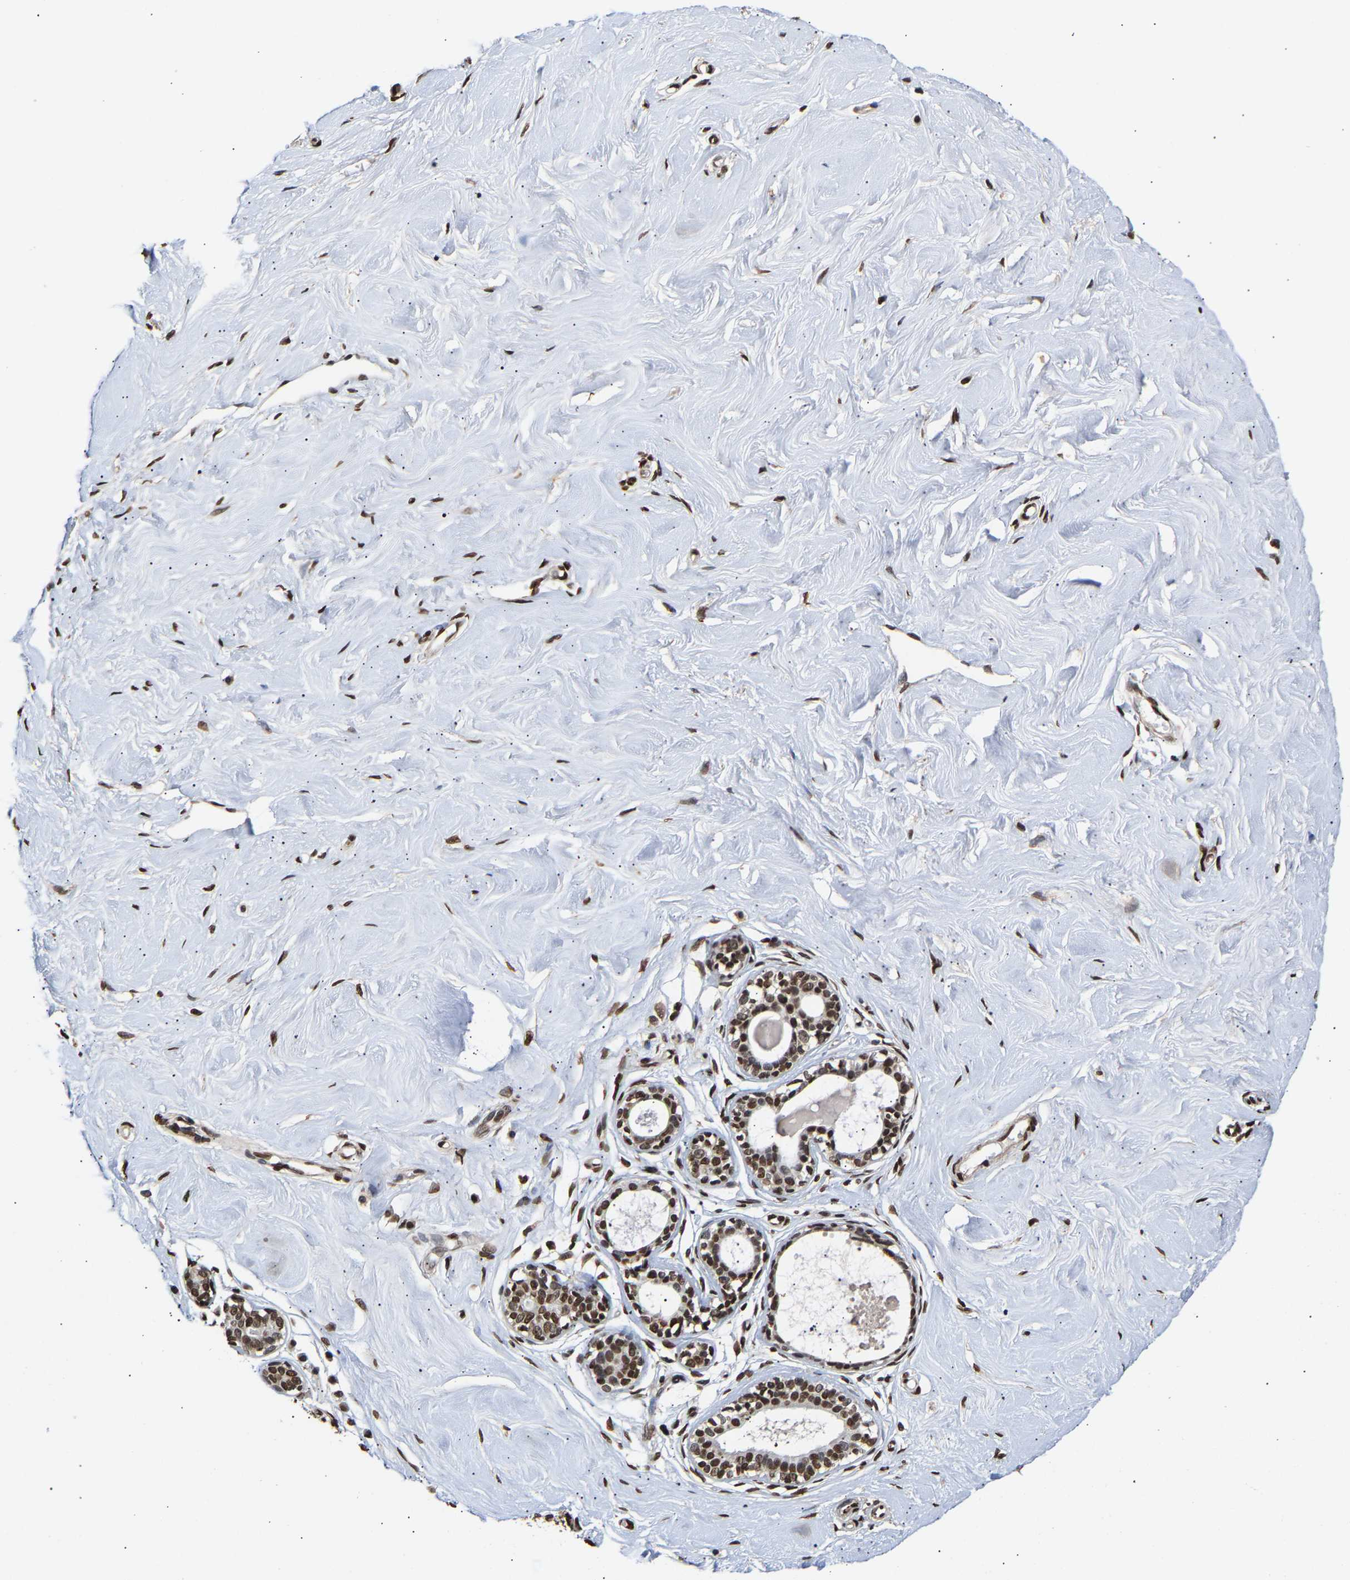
{"staining": {"intensity": "strong", "quantity": ">75%", "location": "nuclear"}, "tissue": "breast", "cell_type": "Adipocytes", "image_type": "normal", "snomed": [{"axis": "morphology", "description": "Normal tissue, NOS"}, {"axis": "topography", "description": "Breast"}], "caption": "A histopathology image of human breast stained for a protein displays strong nuclear brown staining in adipocytes.", "gene": "PSIP1", "patient": {"sex": "female", "age": 23}}